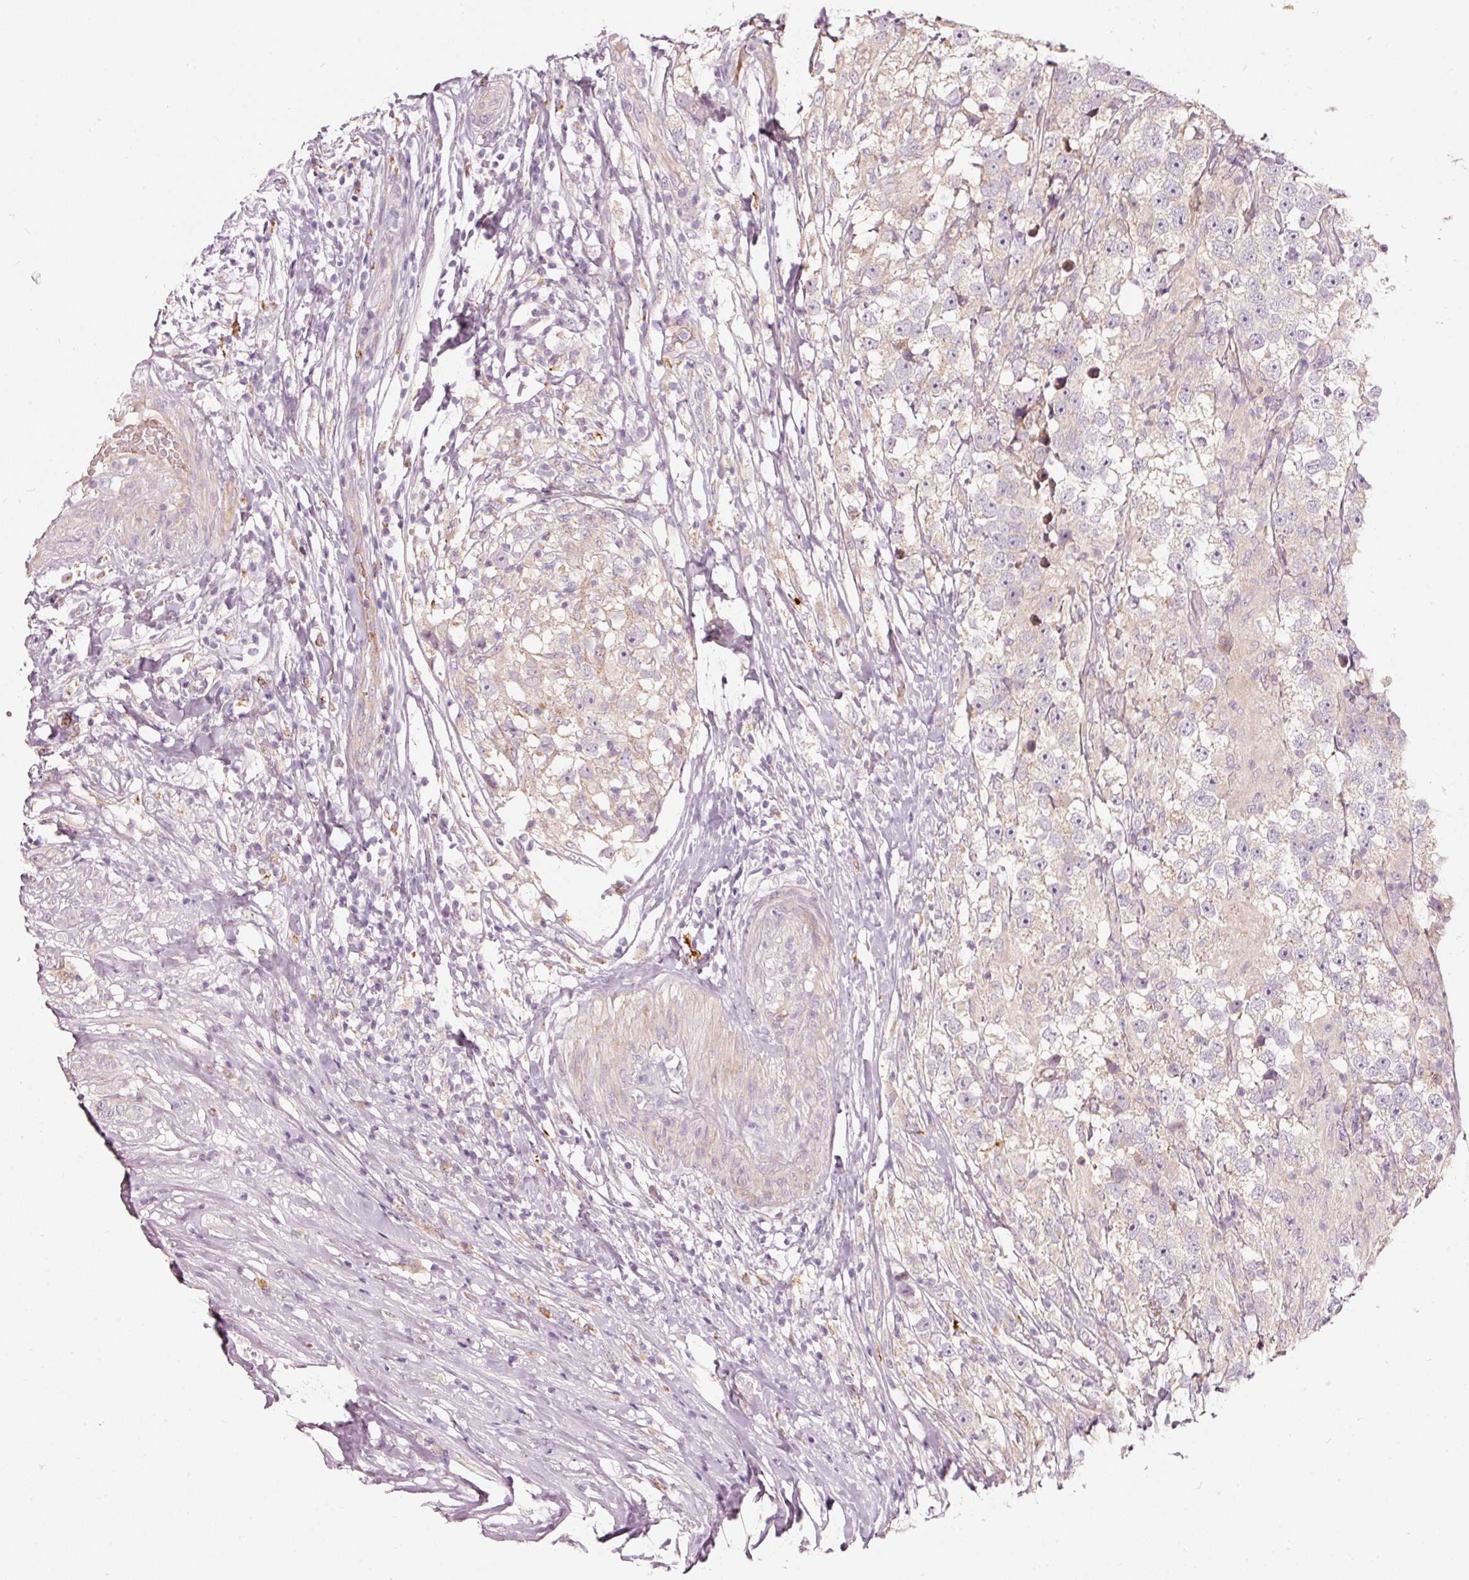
{"staining": {"intensity": "weak", "quantity": "<25%", "location": "cytoplasmic/membranous"}, "tissue": "testis cancer", "cell_type": "Tumor cells", "image_type": "cancer", "snomed": [{"axis": "morphology", "description": "Seminoma, NOS"}, {"axis": "topography", "description": "Testis"}], "caption": "Testis seminoma was stained to show a protein in brown. There is no significant staining in tumor cells.", "gene": "KLHL21", "patient": {"sex": "male", "age": 46}}